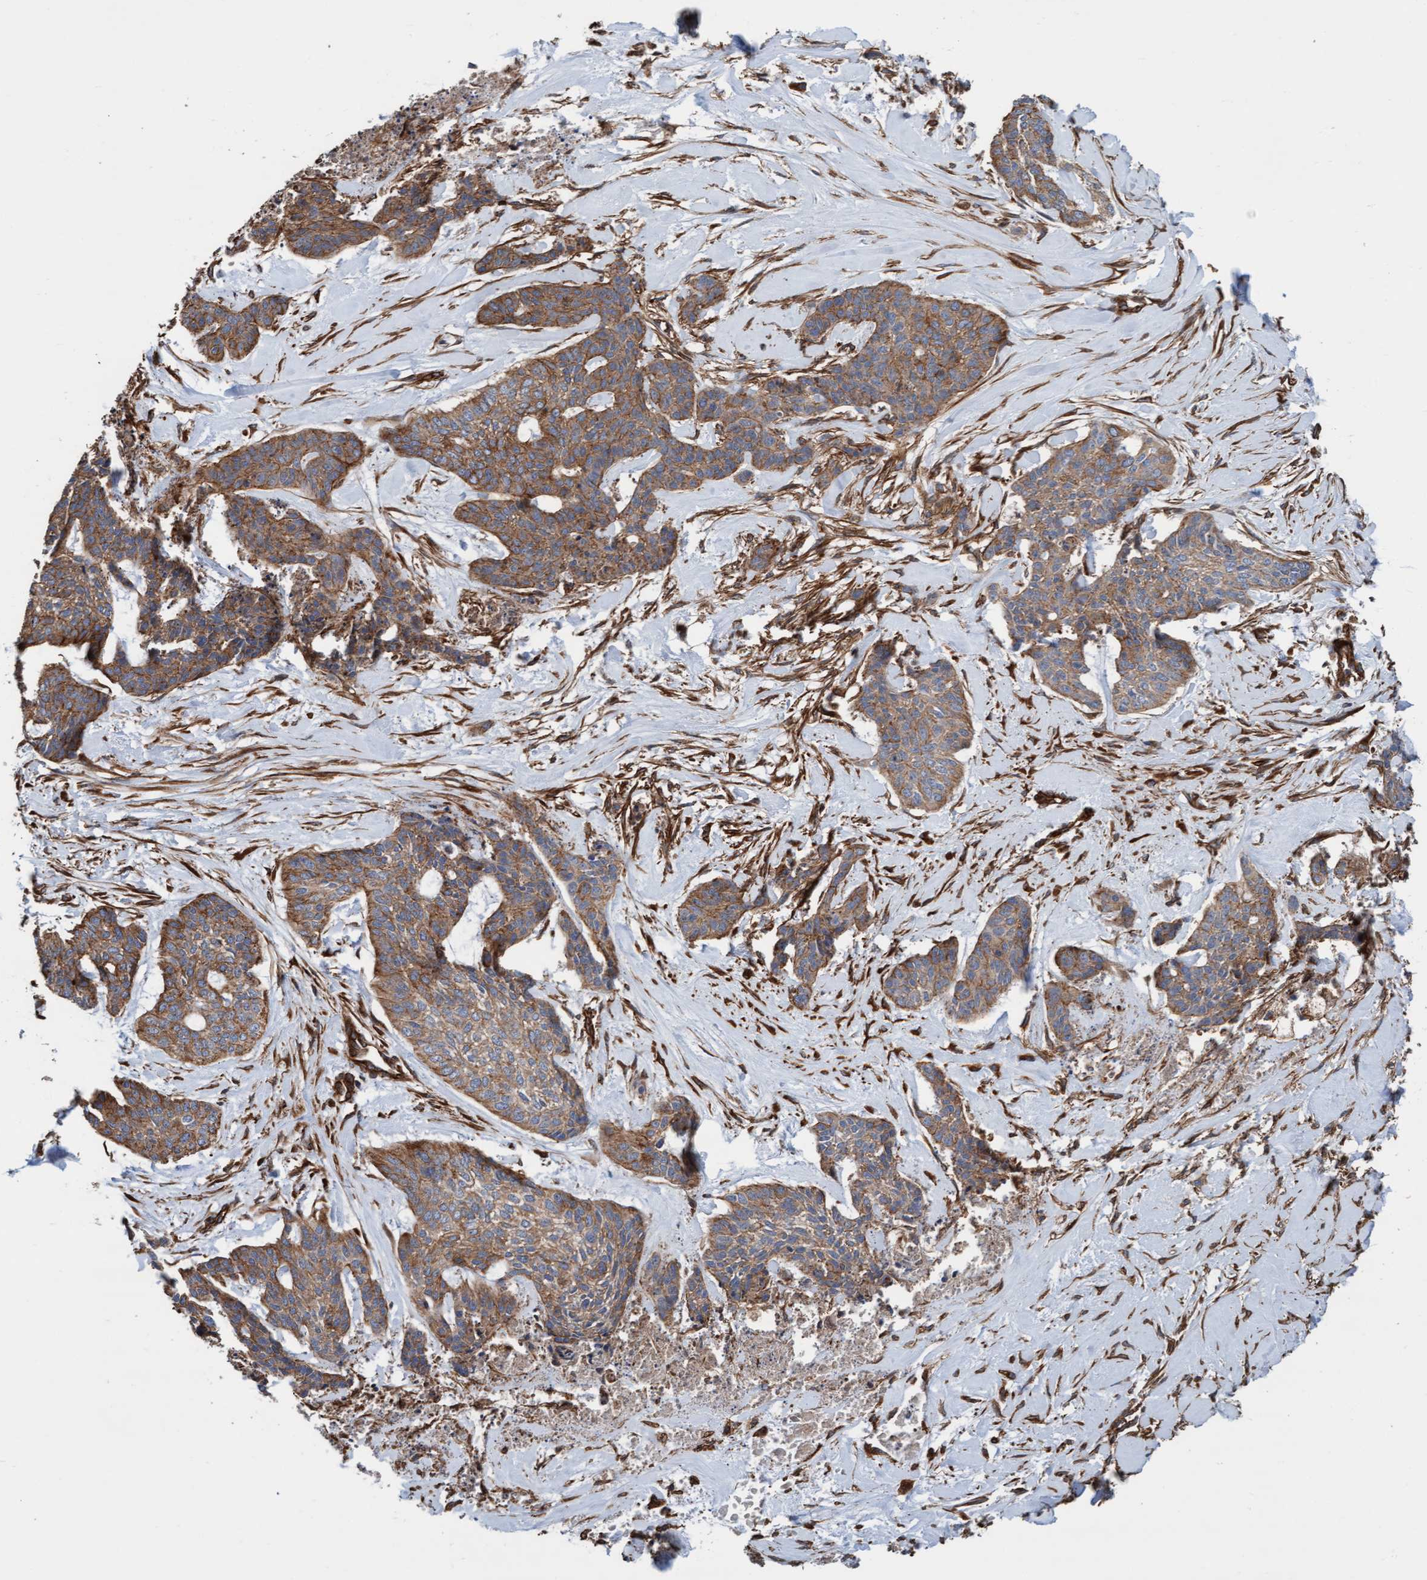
{"staining": {"intensity": "moderate", "quantity": ">75%", "location": "cytoplasmic/membranous"}, "tissue": "skin cancer", "cell_type": "Tumor cells", "image_type": "cancer", "snomed": [{"axis": "morphology", "description": "Basal cell carcinoma"}, {"axis": "topography", "description": "Skin"}], "caption": "A histopathology image of skin cancer (basal cell carcinoma) stained for a protein reveals moderate cytoplasmic/membranous brown staining in tumor cells. Immunohistochemistry (ihc) stains the protein of interest in brown and the nuclei are stained blue.", "gene": "STXBP4", "patient": {"sex": "female", "age": 64}}